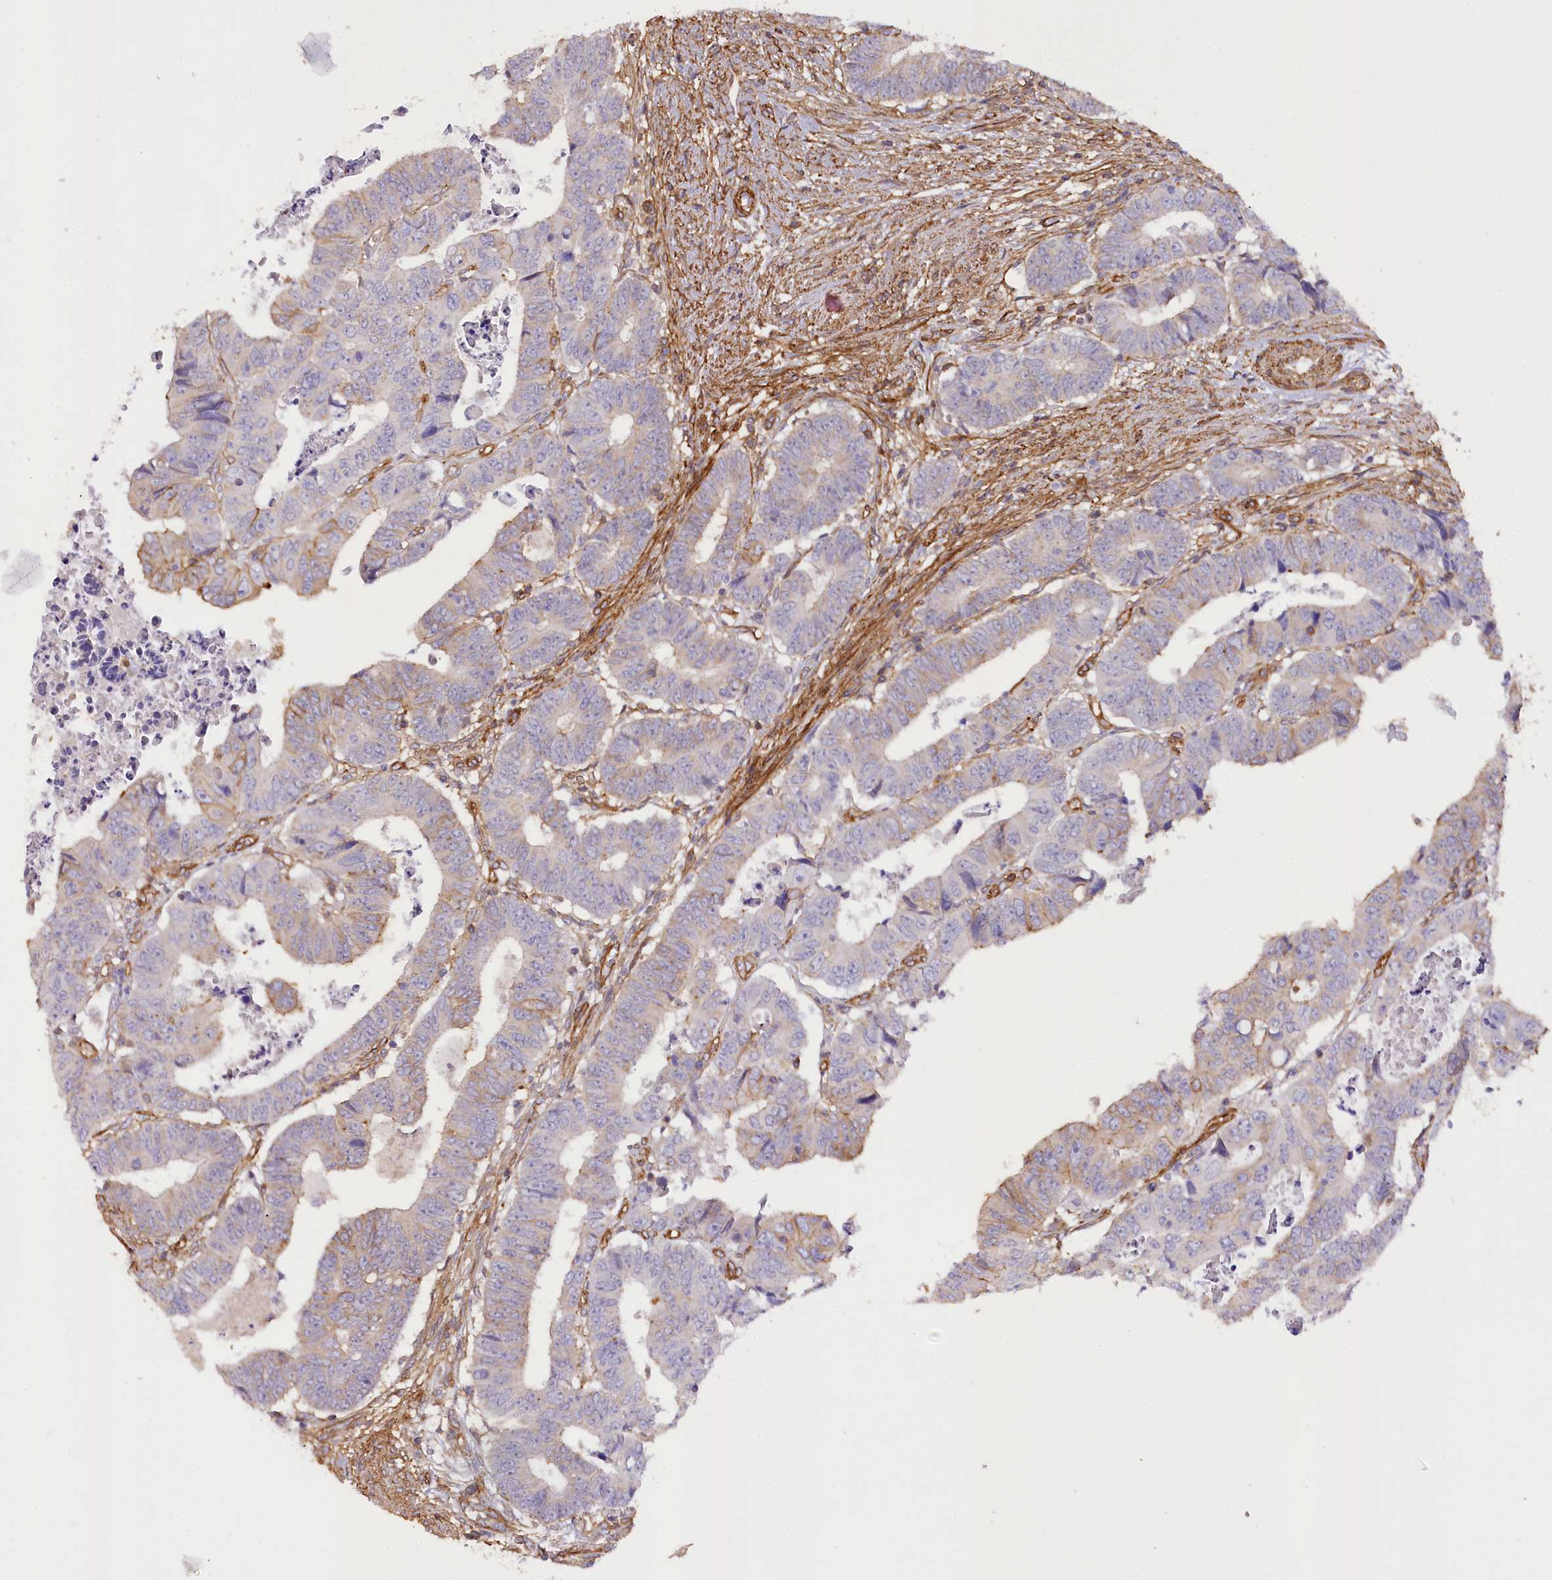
{"staining": {"intensity": "weak", "quantity": "<25%", "location": "cytoplasmic/membranous"}, "tissue": "colorectal cancer", "cell_type": "Tumor cells", "image_type": "cancer", "snomed": [{"axis": "morphology", "description": "Normal tissue, NOS"}, {"axis": "morphology", "description": "Adenocarcinoma, NOS"}, {"axis": "topography", "description": "Rectum"}], "caption": "A high-resolution micrograph shows immunohistochemistry (IHC) staining of colorectal adenocarcinoma, which shows no significant expression in tumor cells.", "gene": "SYNPO2", "patient": {"sex": "female", "age": 65}}